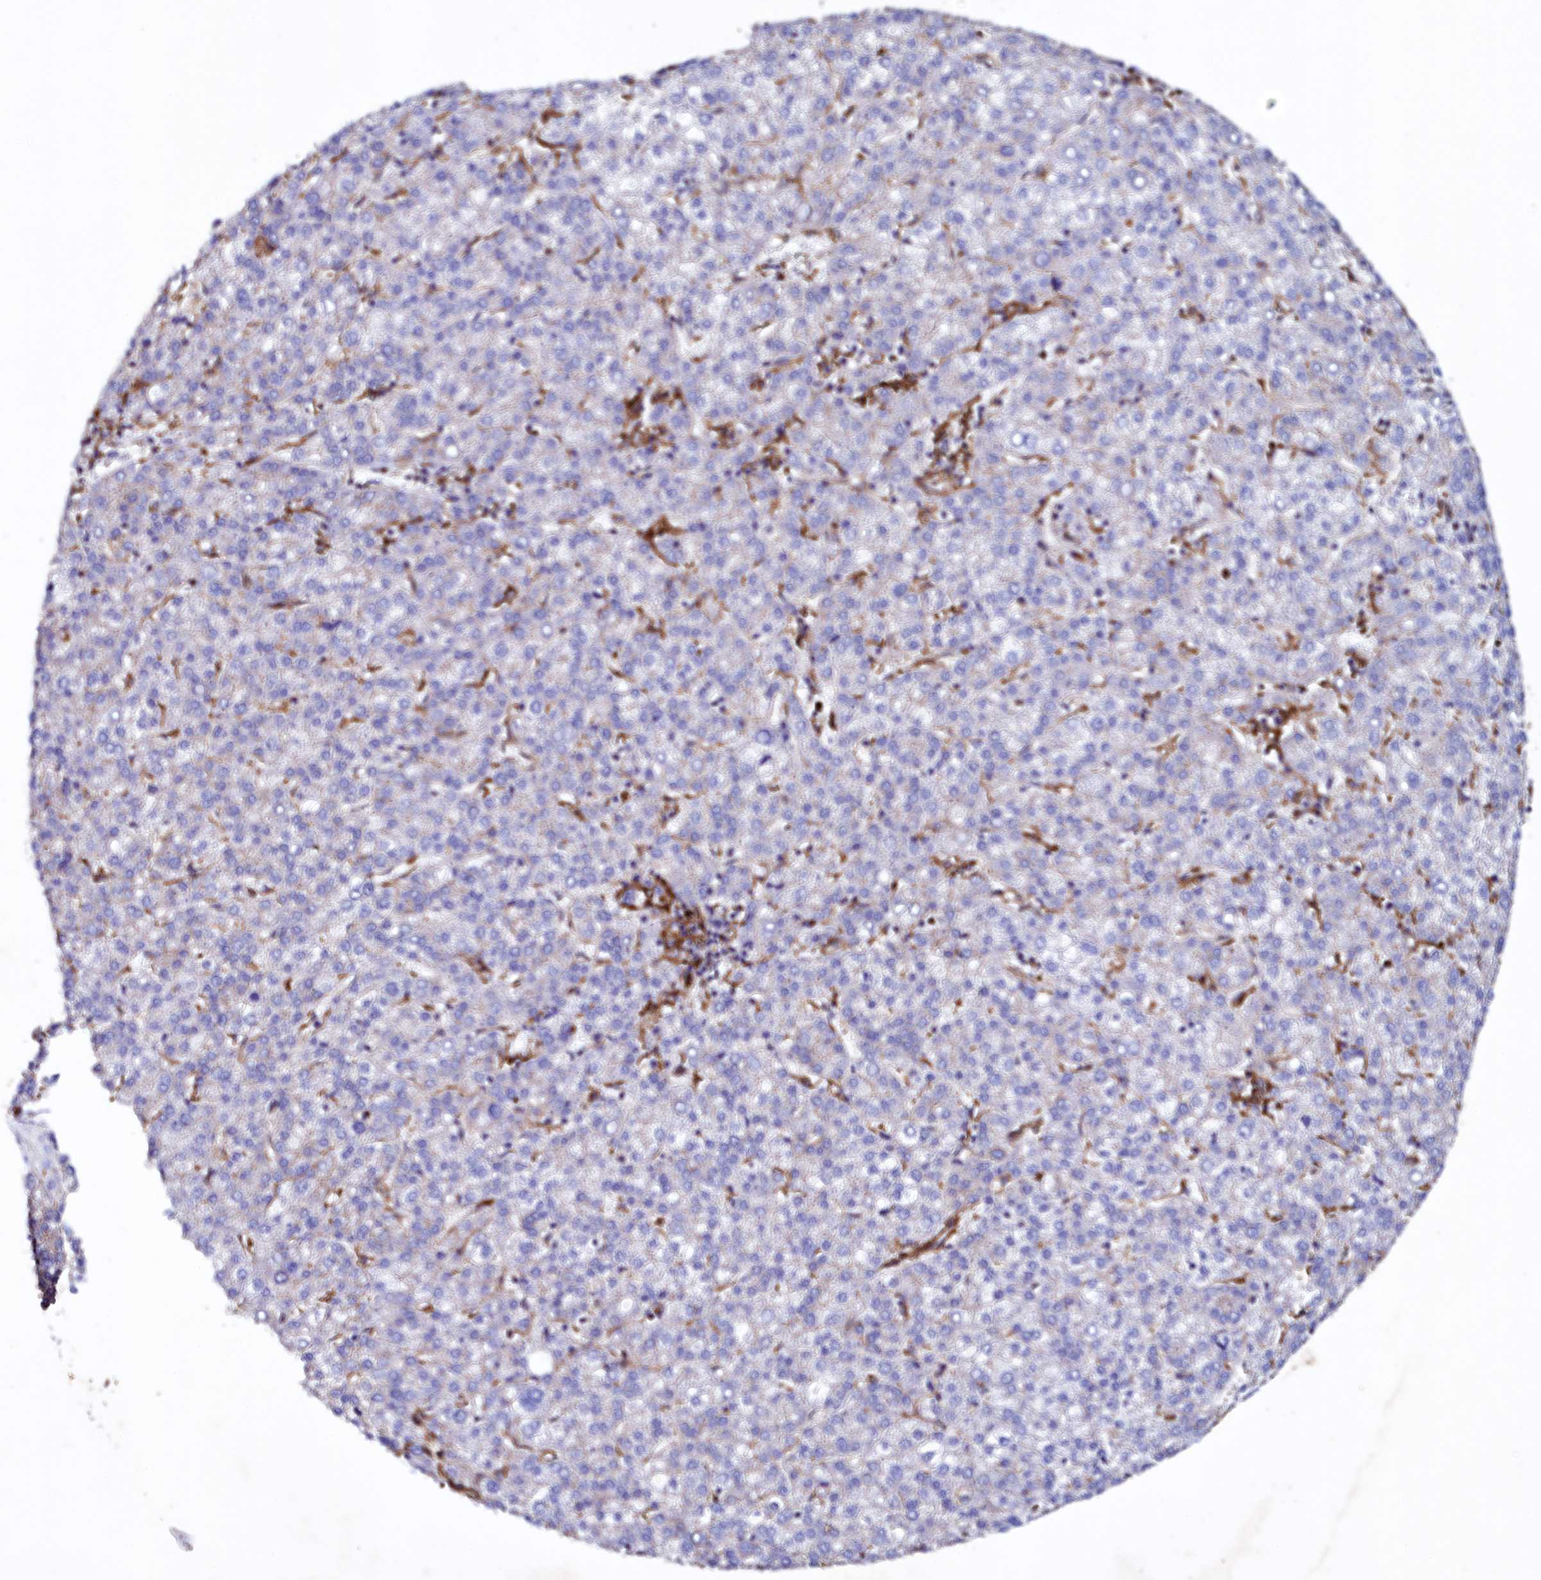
{"staining": {"intensity": "negative", "quantity": "none", "location": "none"}, "tissue": "liver cancer", "cell_type": "Tumor cells", "image_type": "cancer", "snomed": [{"axis": "morphology", "description": "Carcinoma, Hepatocellular, NOS"}, {"axis": "topography", "description": "Liver"}], "caption": "A histopathology image of liver cancer (hepatocellular carcinoma) stained for a protein displays no brown staining in tumor cells.", "gene": "STAMBPL1", "patient": {"sex": "female", "age": 58}}